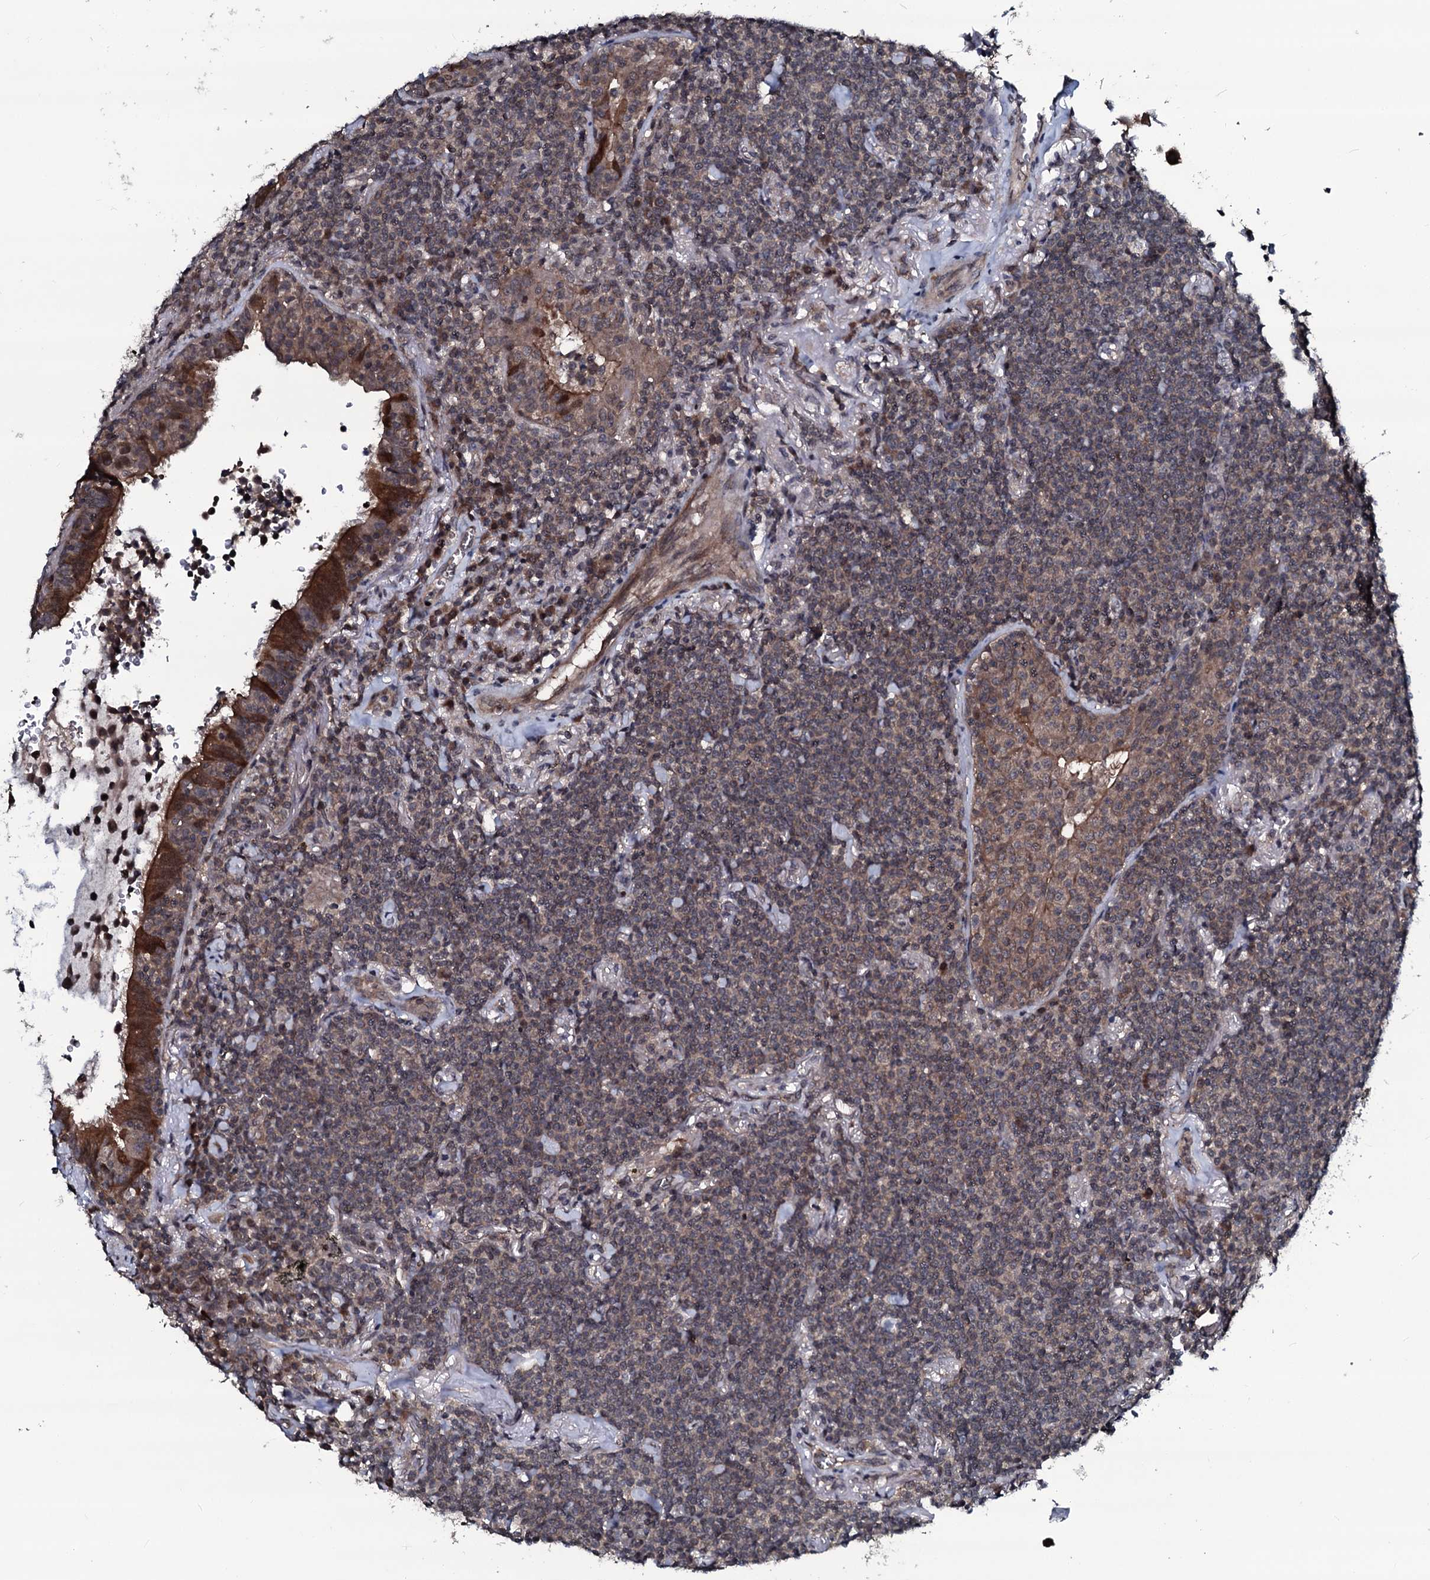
{"staining": {"intensity": "weak", "quantity": "25%-75%", "location": "cytoplasmic/membranous"}, "tissue": "lymphoma", "cell_type": "Tumor cells", "image_type": "cancer", "snomed": [{"axis": "morphology", "description": "Malignant lymphoma, non-Hodgkin's type, Low grade"}, {"axis": "topography", "description": "Lung"}], "caption": "Lymphoma stained with a protein marker demonstrates weak staining in tumor cells.", "gene": "OGFOD2", "patient": {"sex": "female", "age": 71}}